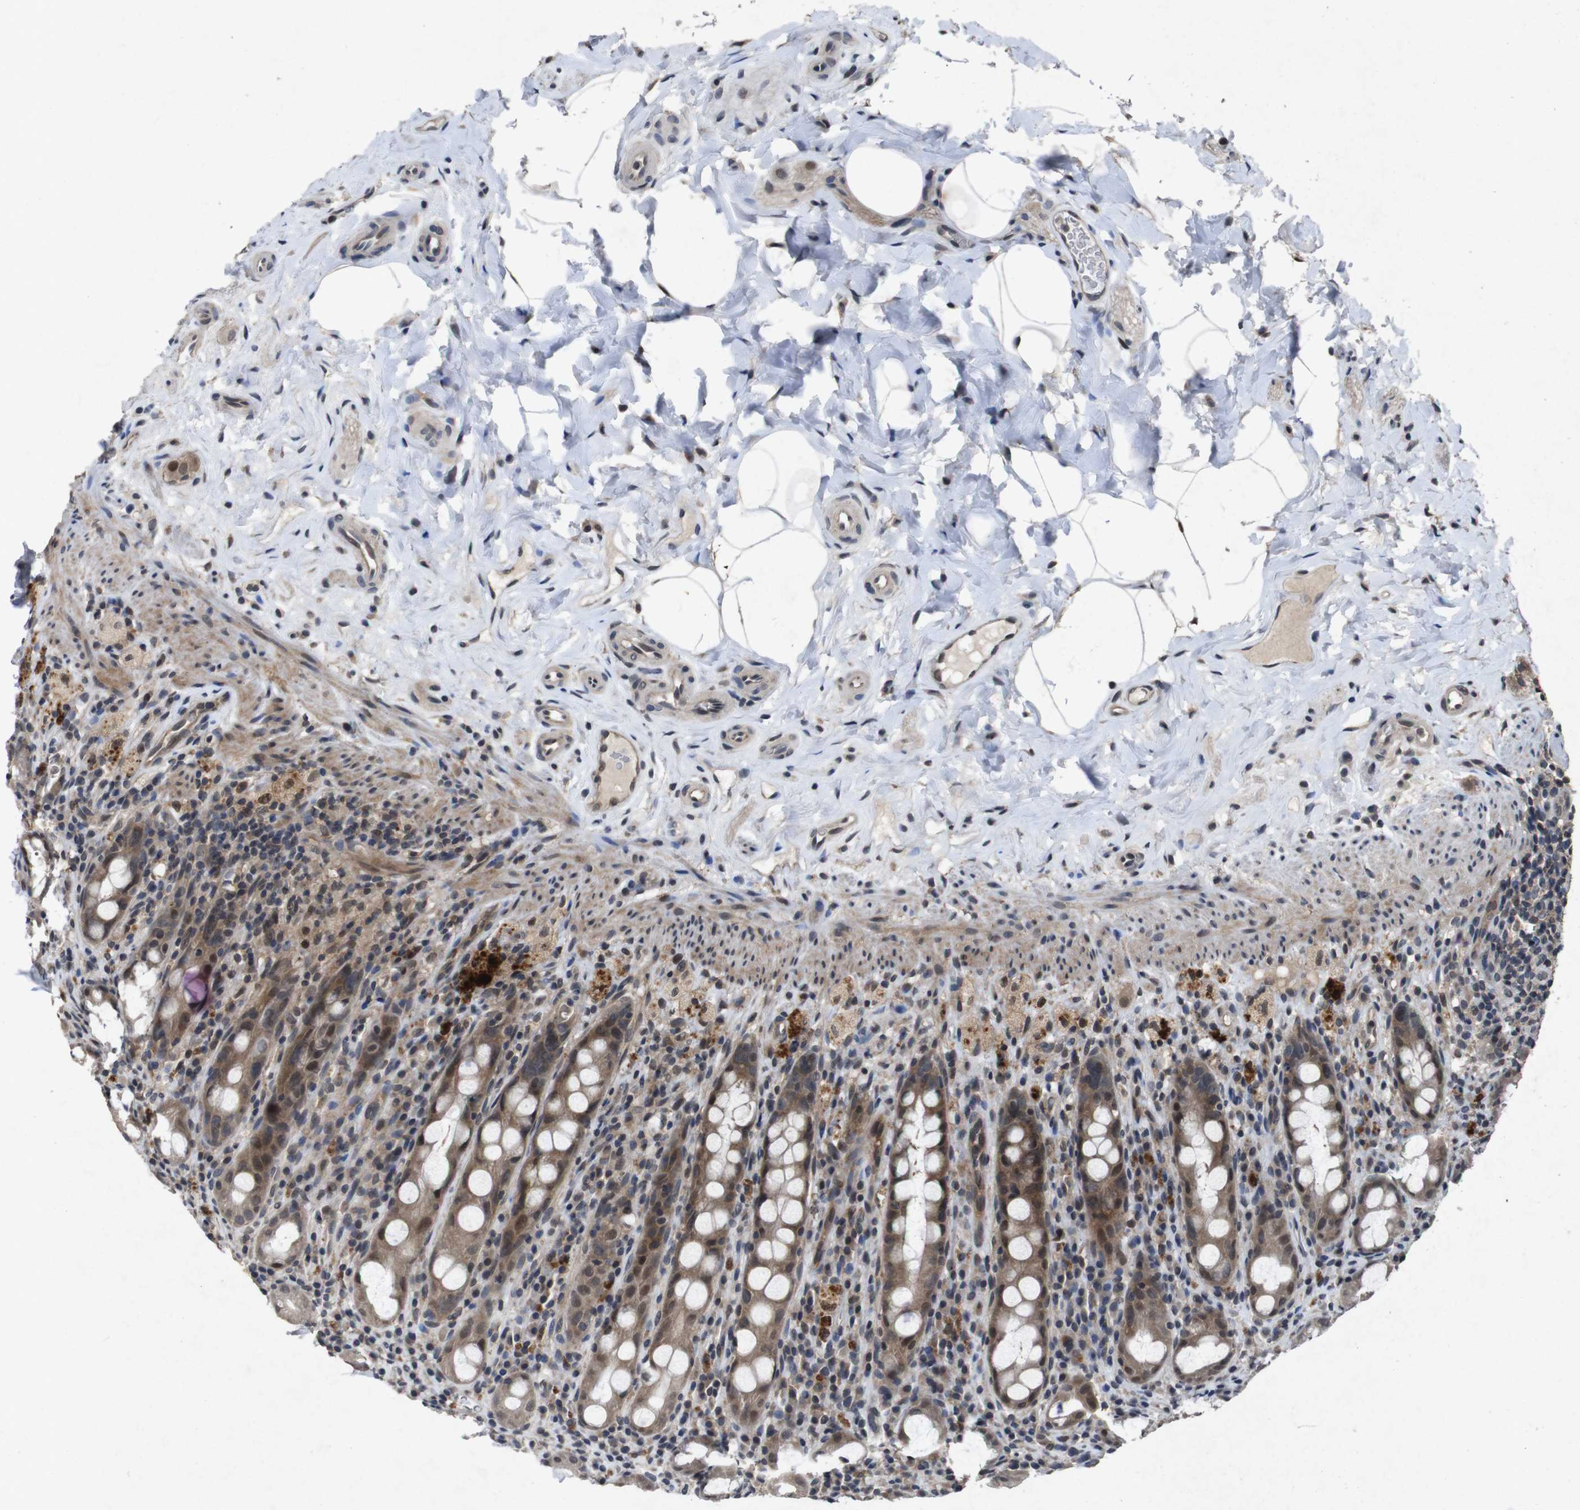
{"staining": {"intensity": "moderate", "quantity": ">75%", "location": "cytoplasmic/membranous,nuclear"}, "tissue": "rectum", "cell_type": "Glandular cells", "image_type": "normal", "snomed": [{"axis": "morphology", "description": "Normal tissue, NOS"}, {"axis": "topography", "description": "Rectum"}], "caption": "Immunohistochemical staining of benign rectum displays >75% levels of moderate cytoplasmic/membranous,nuclear protein positivity in about >75% of glandular cells.", "gene": "AKT3", "patient": {"sex": "male", "age": 44}}